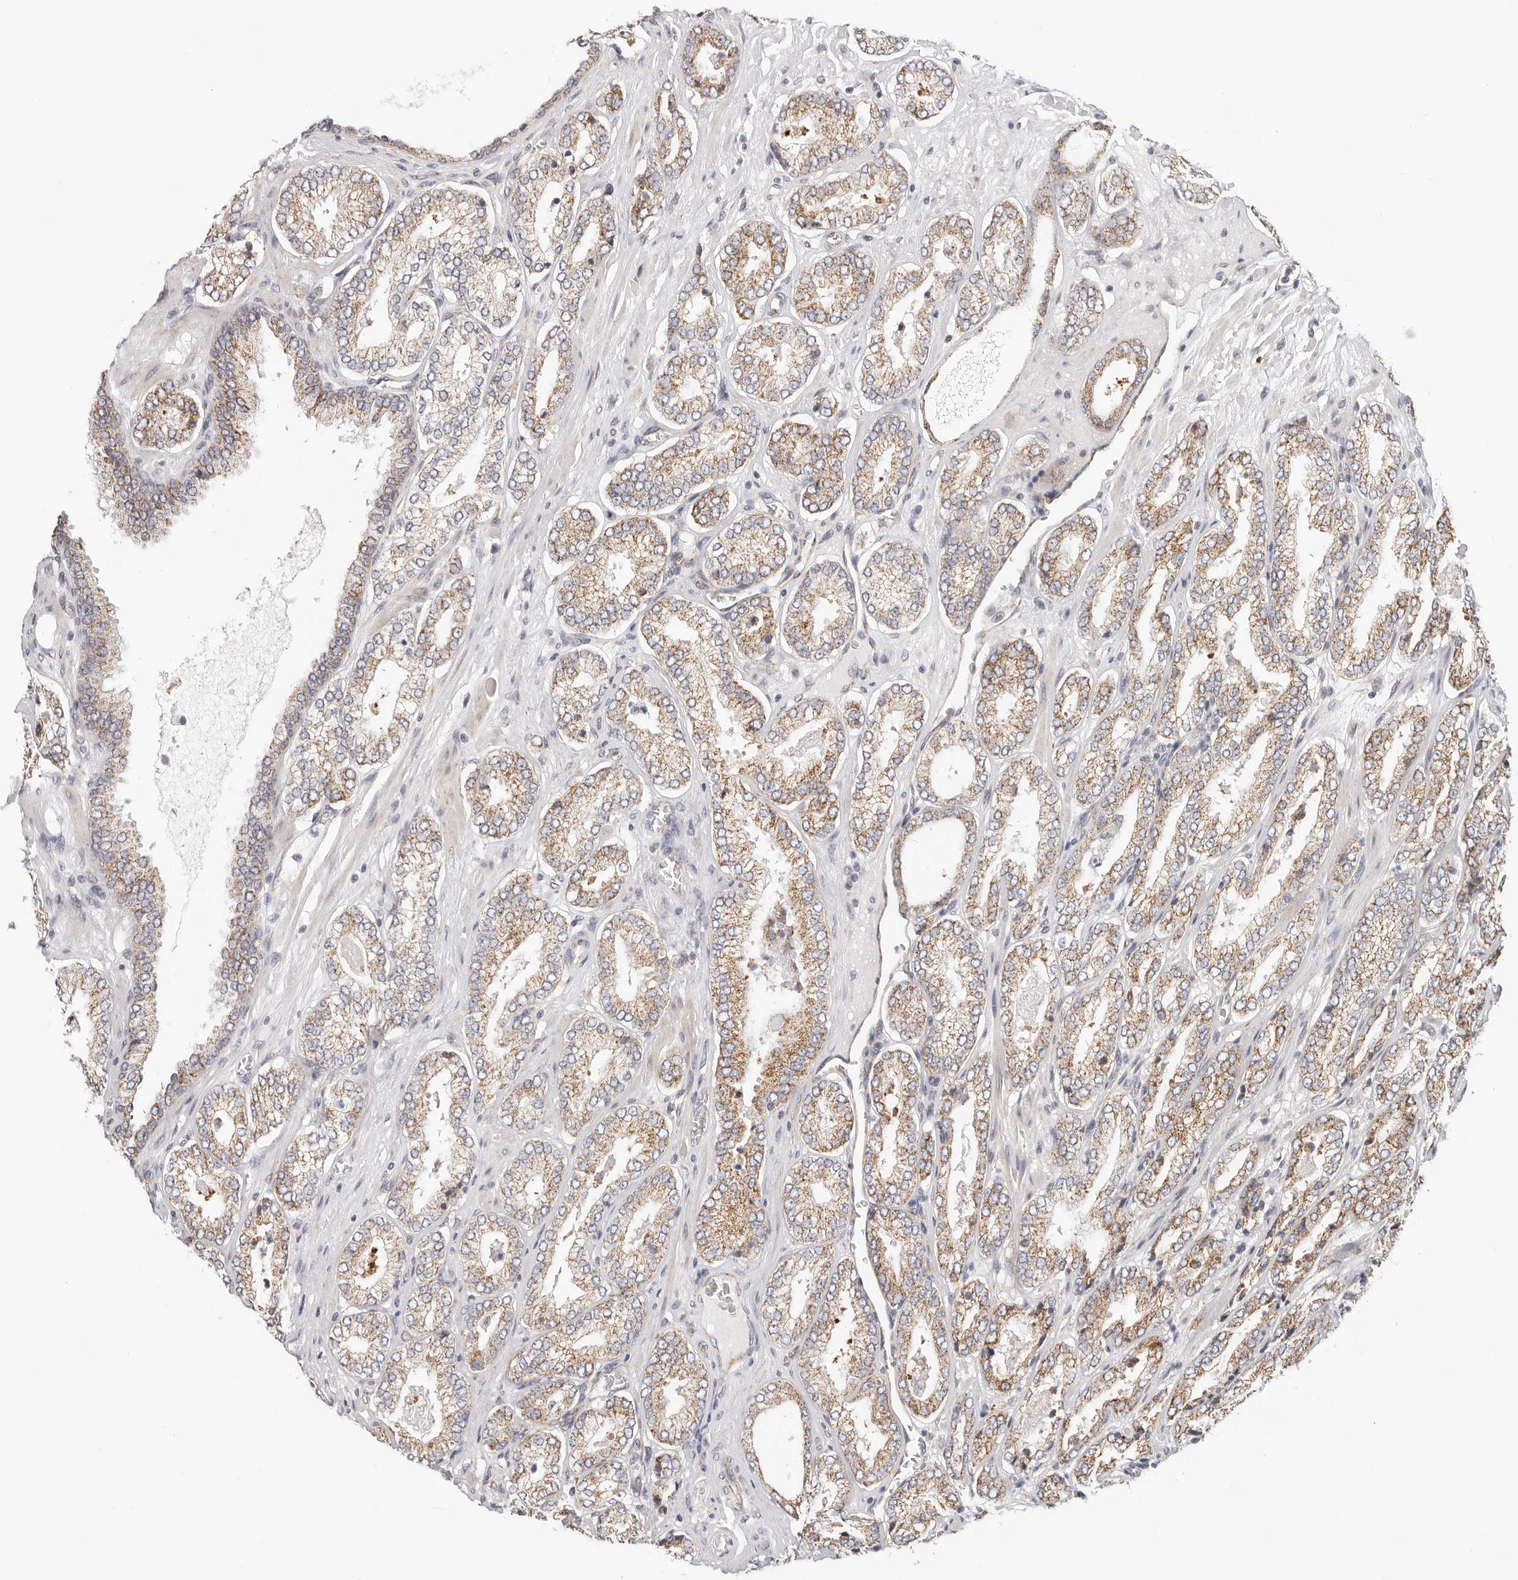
{"staining": {"intensity": "strong", "quantity": "25%-75%", "location": "cytoplasmic/membranous"}, "tissue": "prostate cancer", "cell_type": "Tumor cells", "image_type": "cancer", "snomed": [{"axis": "morphology", "description": "Adenocarcinoma, Low grade"}, {"axis": "topography", "description": "Prostate"}], "caption": "A brown stain labels strong cytoplasmic/membranous staining of a protein in human prostate cancer tumor cells.", "gene": "AFDN", "patient": {"sex": "male", "age": 62}}